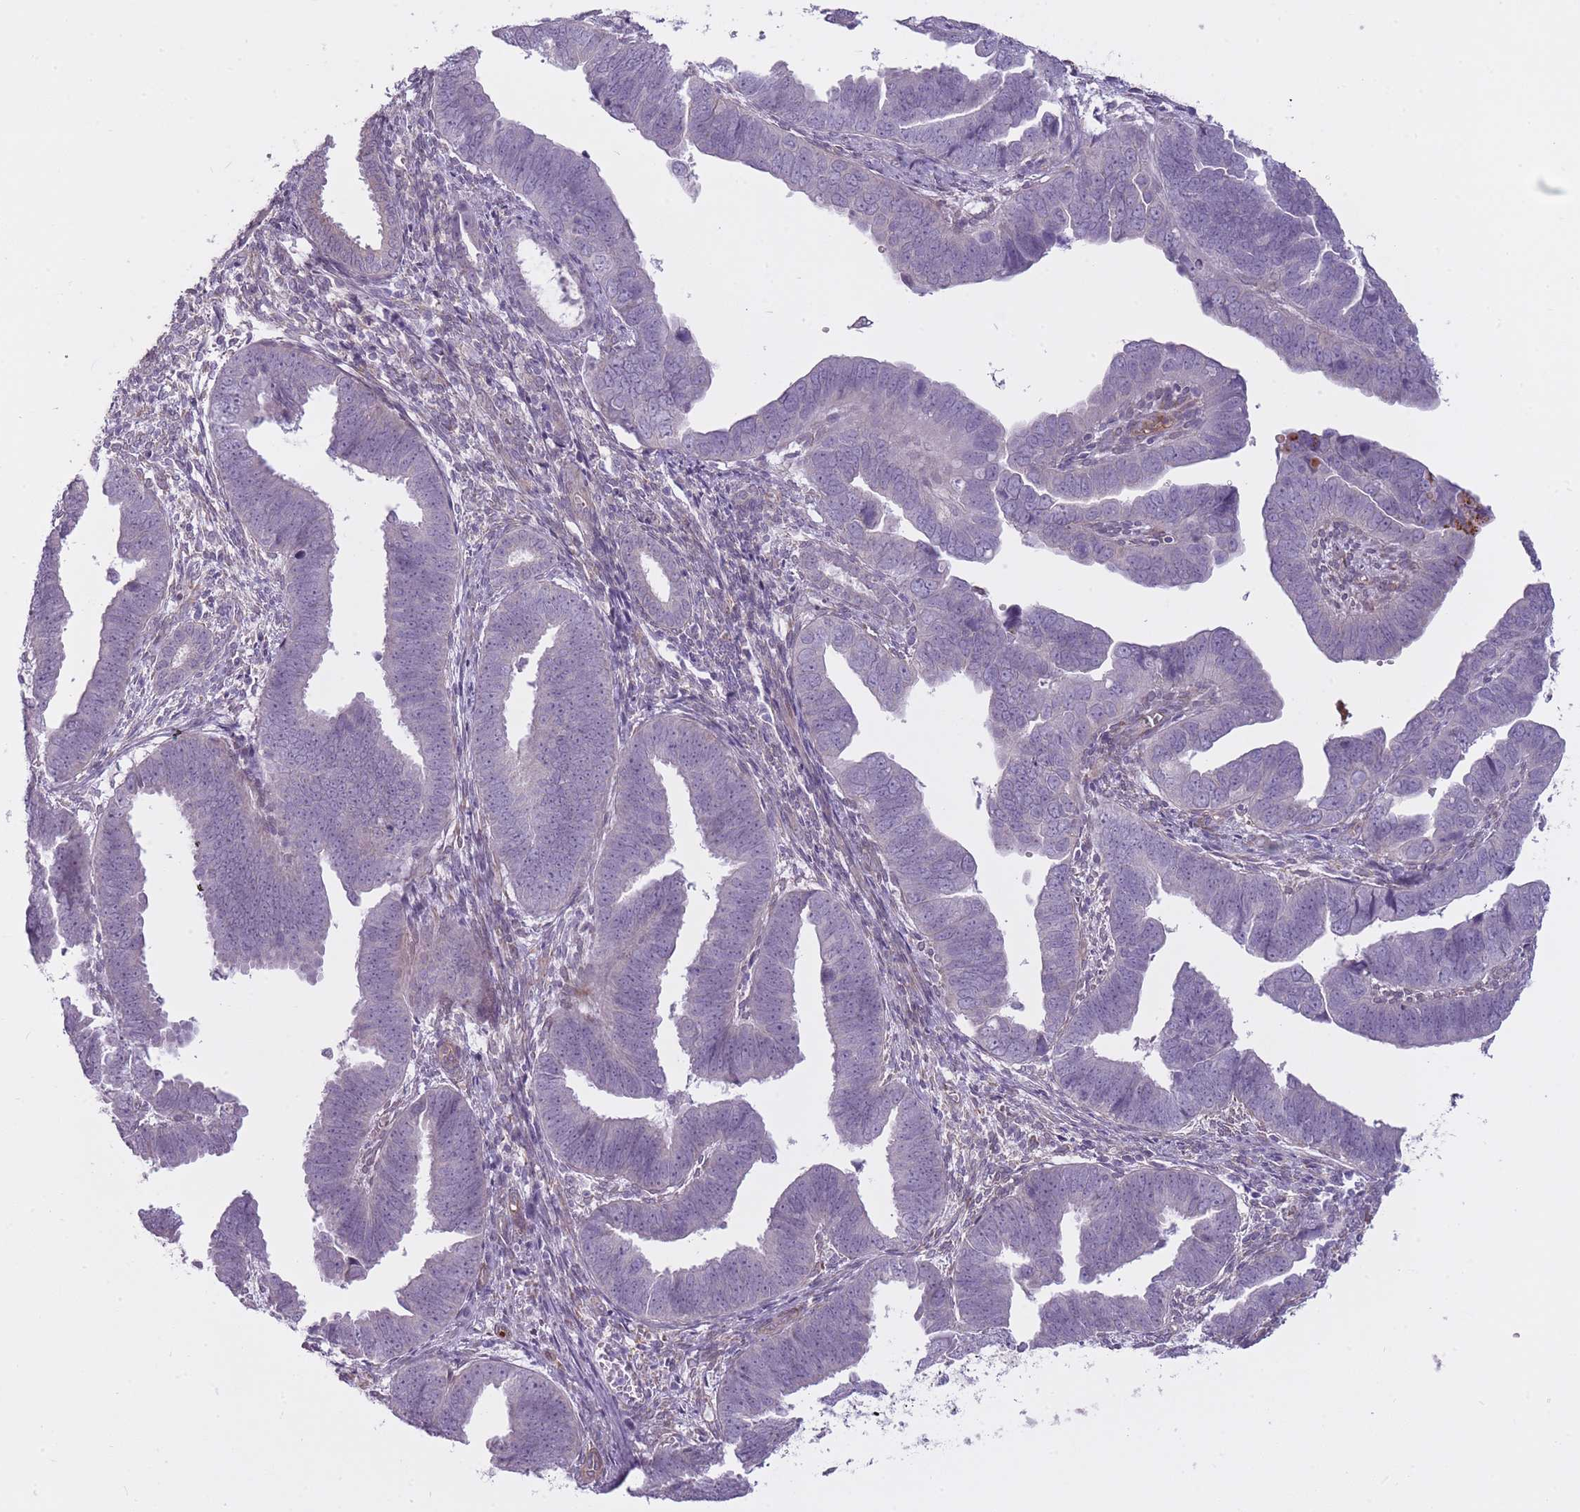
{"staining": {"intensity": "negative", "quantity": "none", "location": "none"}, "tissue": "endometrial cancer", "cell_type": "Tumor cells", "image_type": "cancer", "snomed": [{"axis": "morphology", "description": "Adenocarcinoma, NOS"}, {"axis": "topography", "description": "Endometrium"}], "caption": "Immunohistochemical staining of human endometrial cancer exhibits no significant expression in tumor cells.", "gene": "PGRMC2", "patient": {"sex": "female", "age": 75}}